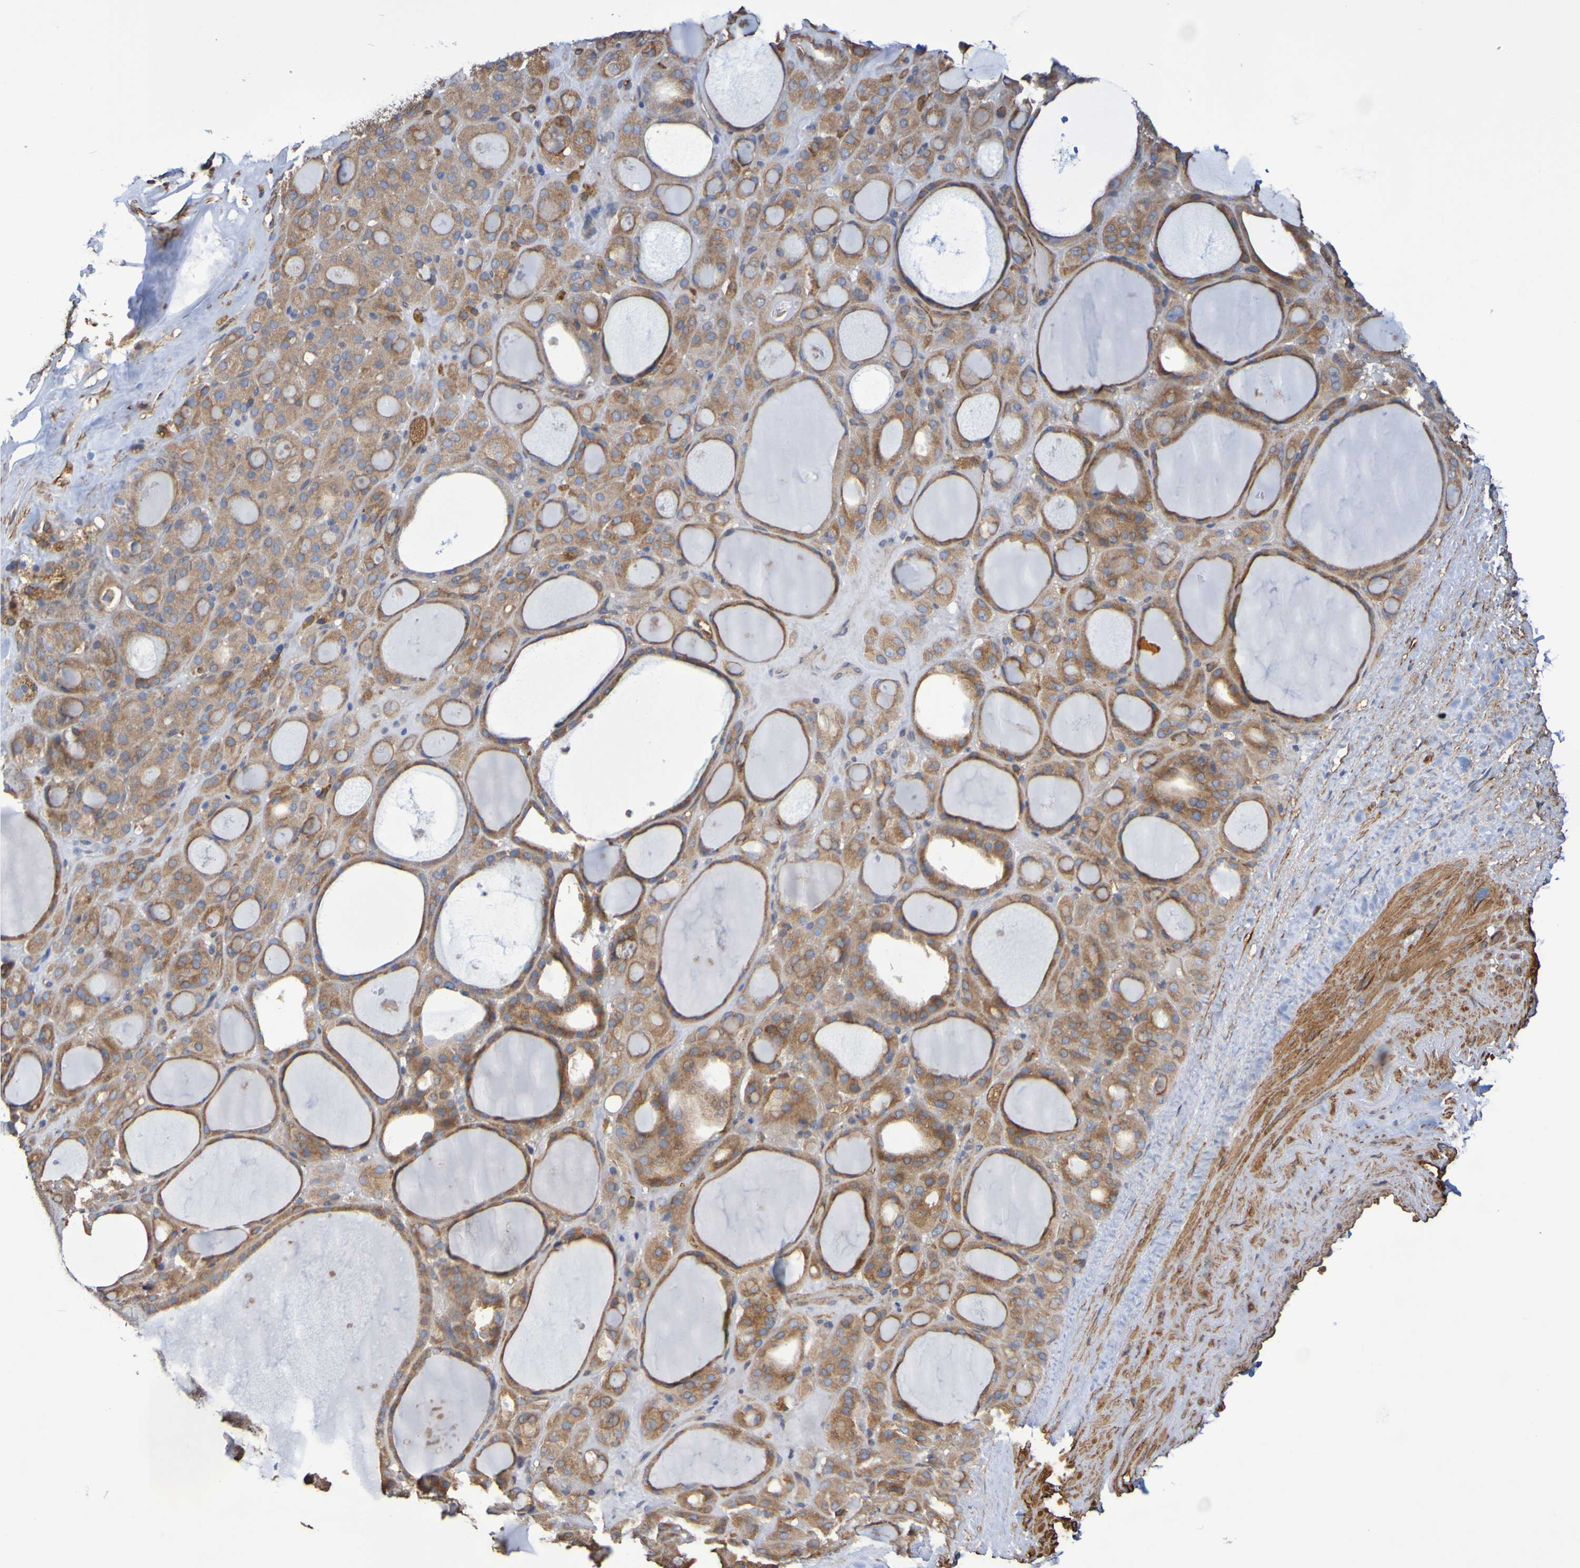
{"staining": {"intensity": "weak", "quantity": ">75%", "location": "cytoplasmic/membranous"}, "tissue": "thyroid gland", "cell_type": "Glandular cells", "image_type": "normal", "snomed": [{"axis": "morphology", "description": "Normal tissue, NOS"}, {"axis": "morphology", "description": "Carcinoma, NOS"}, {"axis": "topography", "description": "Thyroid gland"}], "caption": "The photomicrograph exhibits a brown stain indicating the presence of a protein in the cytoplasmic/membranous of glandular cells in thyroid gland. The protein is stained brown, and the nuclei are stained in blue (DAB IHC with brightfield microscopy, high magnification).", "gene": "RAB11A", "patient": {"sex": "female", "age": 86}}